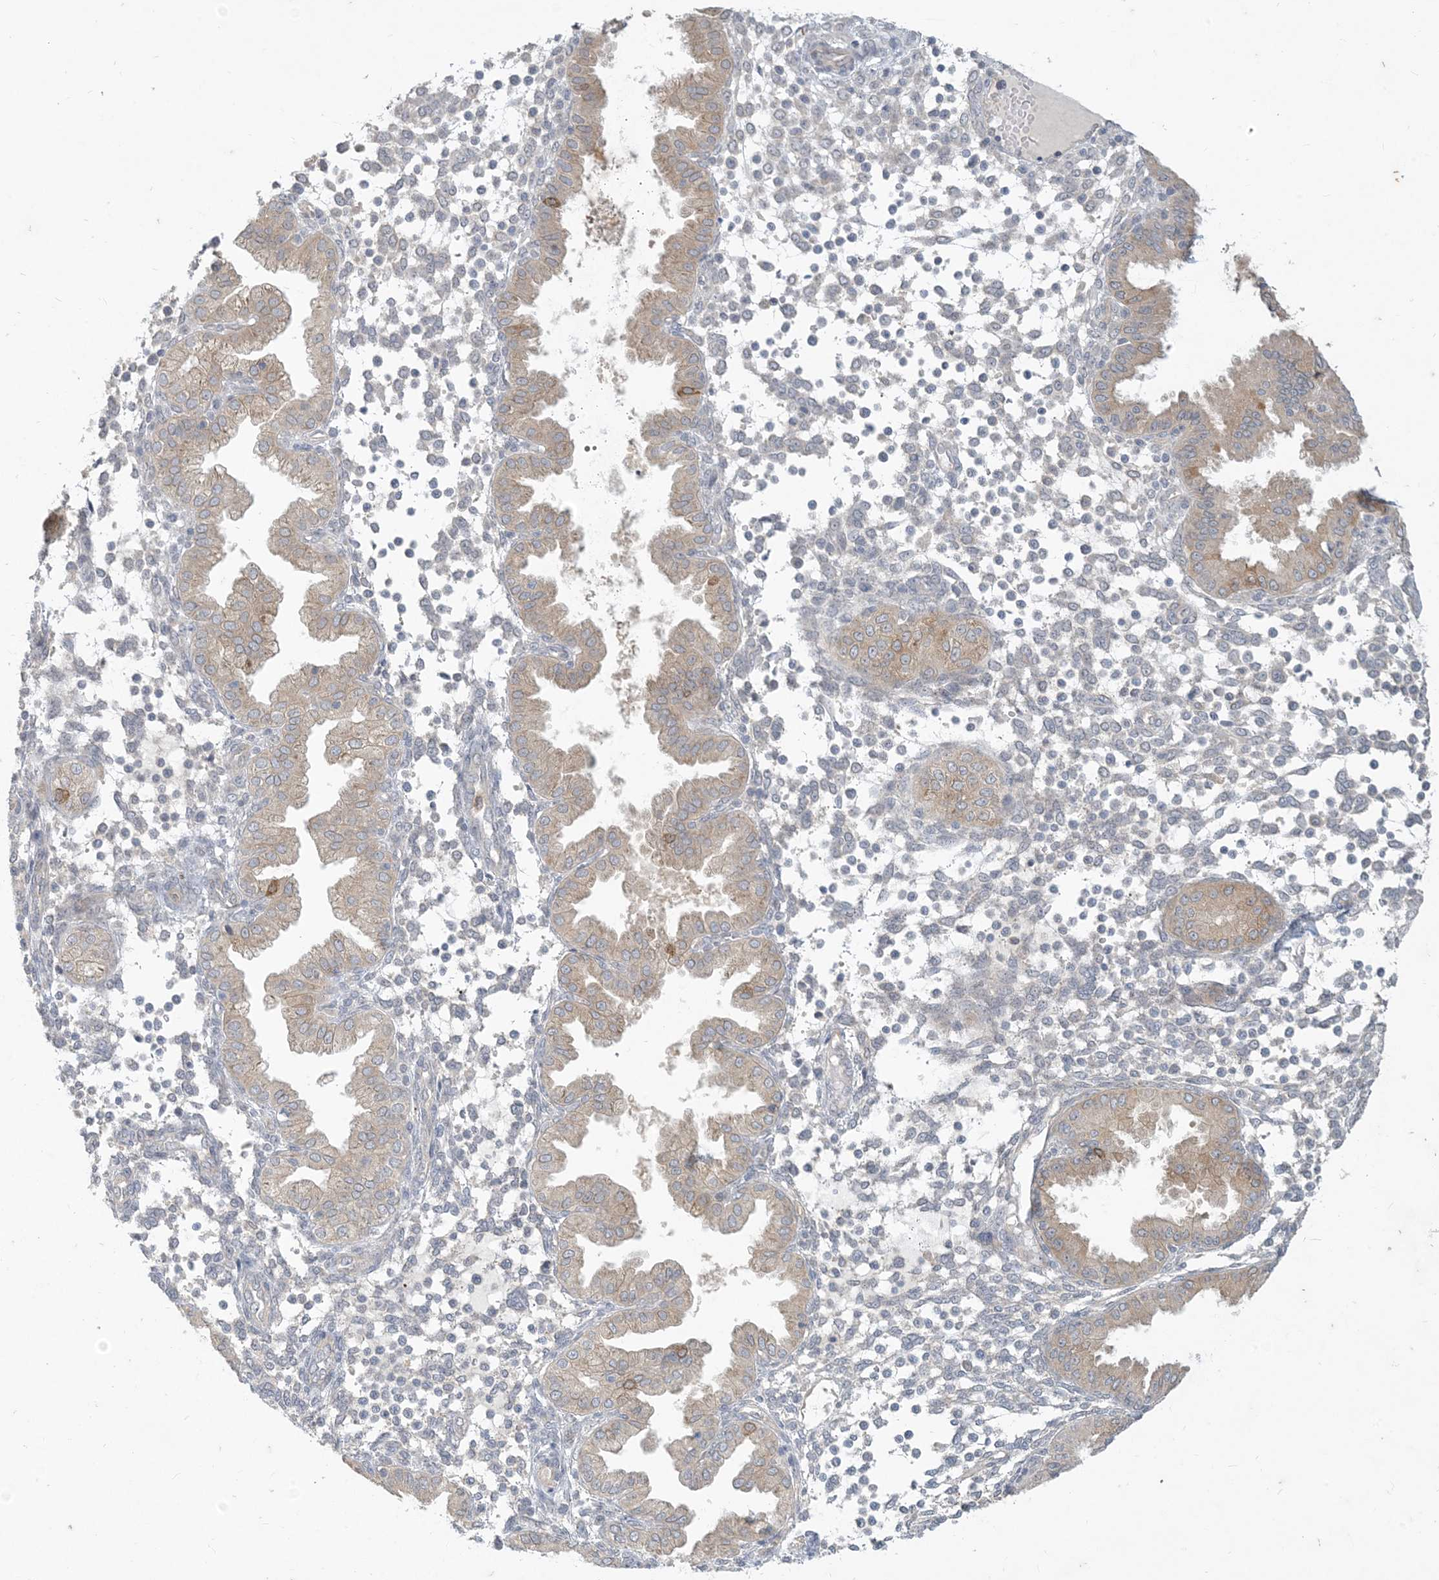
{"staining": {"intensity": "negative", "quantity": "none", "location": "none"}, "tissue": "endometrium", "cell_type": "Cells in endometrial stroma", "image_type": "normal", "snomed": [{"axis": "morphology", "description": "Normal tissue, NOS"}, {"axis": "topography", "description": "Endometrium"}], "caption": "The IHC image has no significant positivity in cells in endometrial stroma of endometrium.", "gene": "CDS1", "patient": {"sex": "female", "age": 53}}